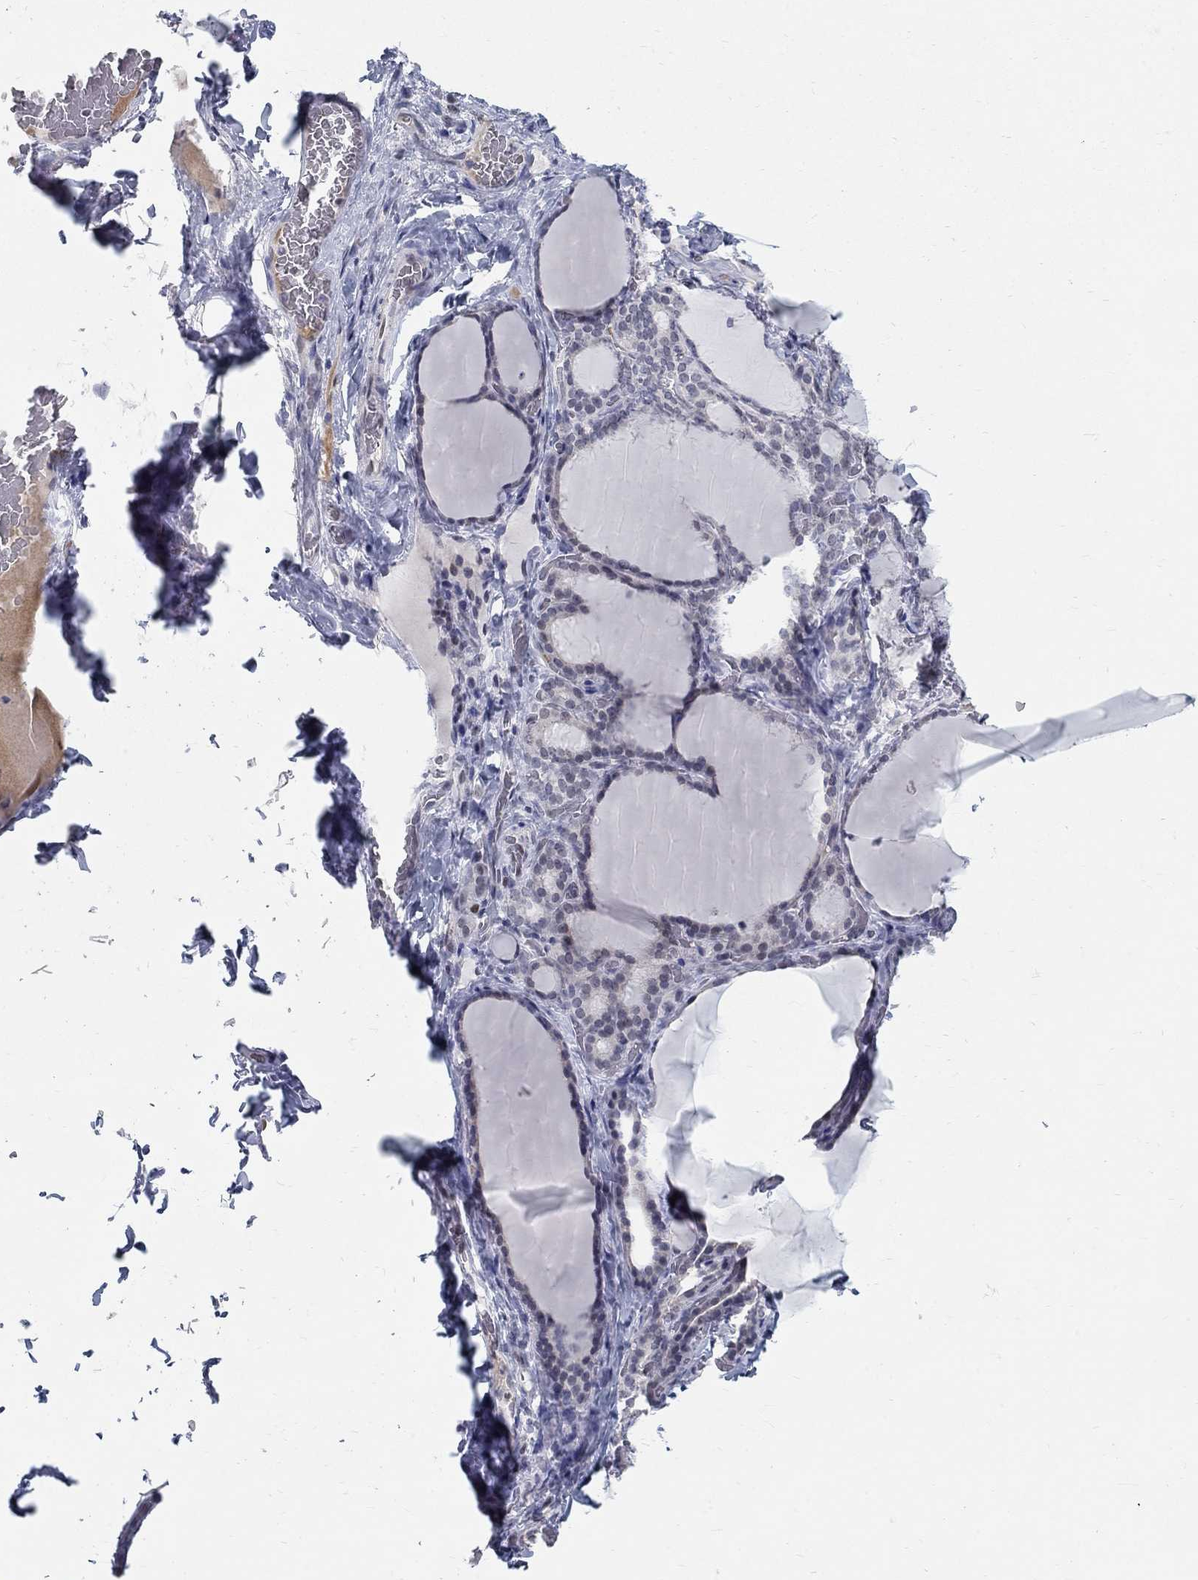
{"staining": {"intensity": "negative", "quantity": "none", "location": "none"}, "tissue": "thyroid gland", "cell_type": "Glandular cells", "image_type": "normal", "snomed": [{"axis": "morphology", "description": "Normal tissue, NOS"}, {"axis": "morphology", "description": "Hyperplasia, NOS"}, {"axis": "topography", "description": "Thyroid gland"}], "caption": "Normal thyroid gland was stained to show a protein in brown. There is no significant positivity in glandular cells.", "gene": "GCFC2", "patient": {"sex": "female", "age": 27}}